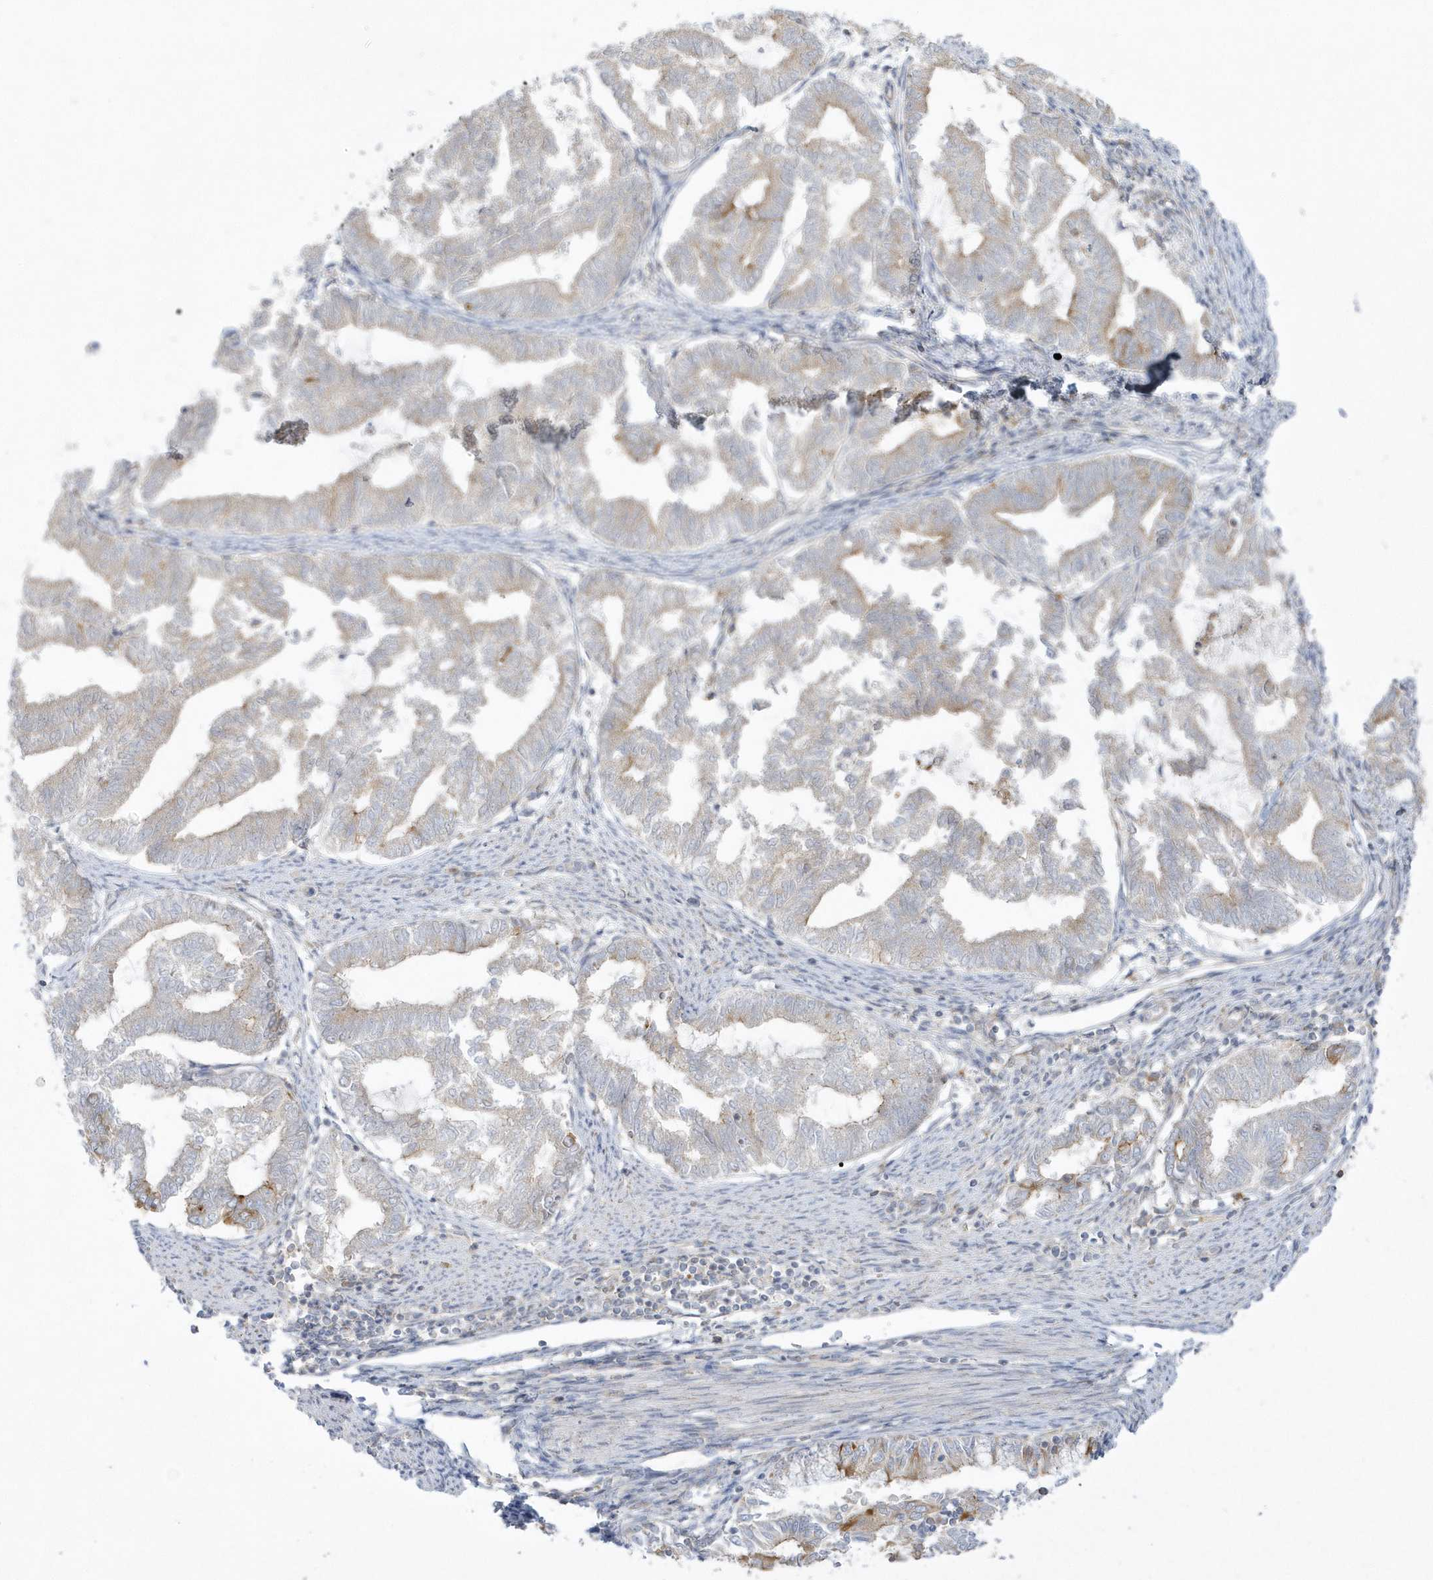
{"staining": {"intensity": "moderate", "quantity": "<25%", "location": "cytoplasmic/membranous"}, "tissue": "endometrial cancer", "cell_type": "Tumor cells", "image_type": "cancer", "snomed": [{"axis": "morphology", "description": "Adenocarcinoma, NOS"}, {"axis": "topography", "description": "Endometrium"}], "caption": "Moderate cytoplasmic/membranous positivity for a protein is appreciated in approximately <25% of tumor cells of endometrial adenocarcinoma using IHC.", "gene": "DNAJC18", "patient": {"sex": "female", "age": 79}}